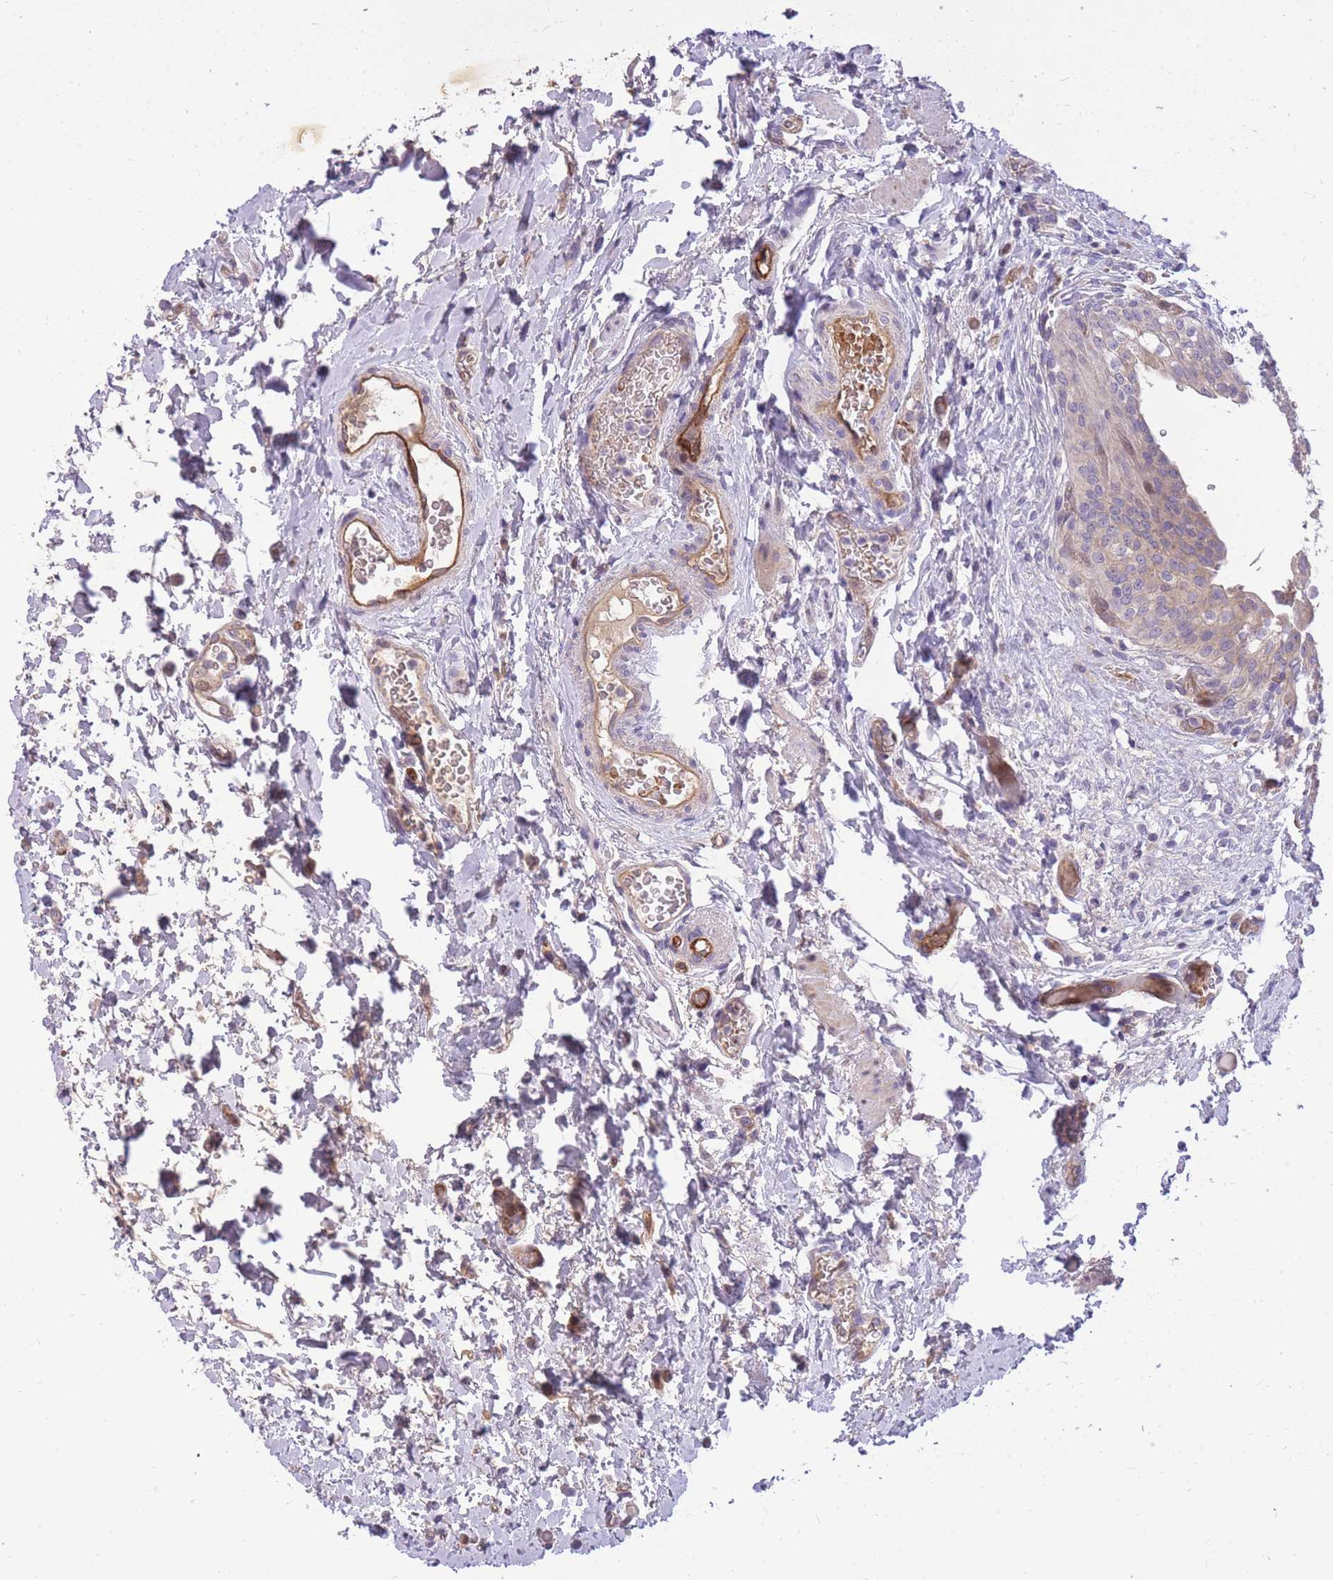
{"staining": {"intensity": "weak", "quantity": "25%-75%", "location": "cytoplasmic/membranous"}, "tissue": "urinary bladder", "cell_type": "Urothelial cells", "image_type": "normal", "snomed": [{"axis": "morphology", "description": "Normal tissue, NOS"}, {"axis": "topography", "description": "Urinary bladder"}], "caption": "Protein analysis of normal urinary bladder displays weak cytoplasmic/membranous staining in approximately 25%-75% of urothelial cells.", "gene": "CRYGN", "patient": {"sex": "male", "age": 69}}